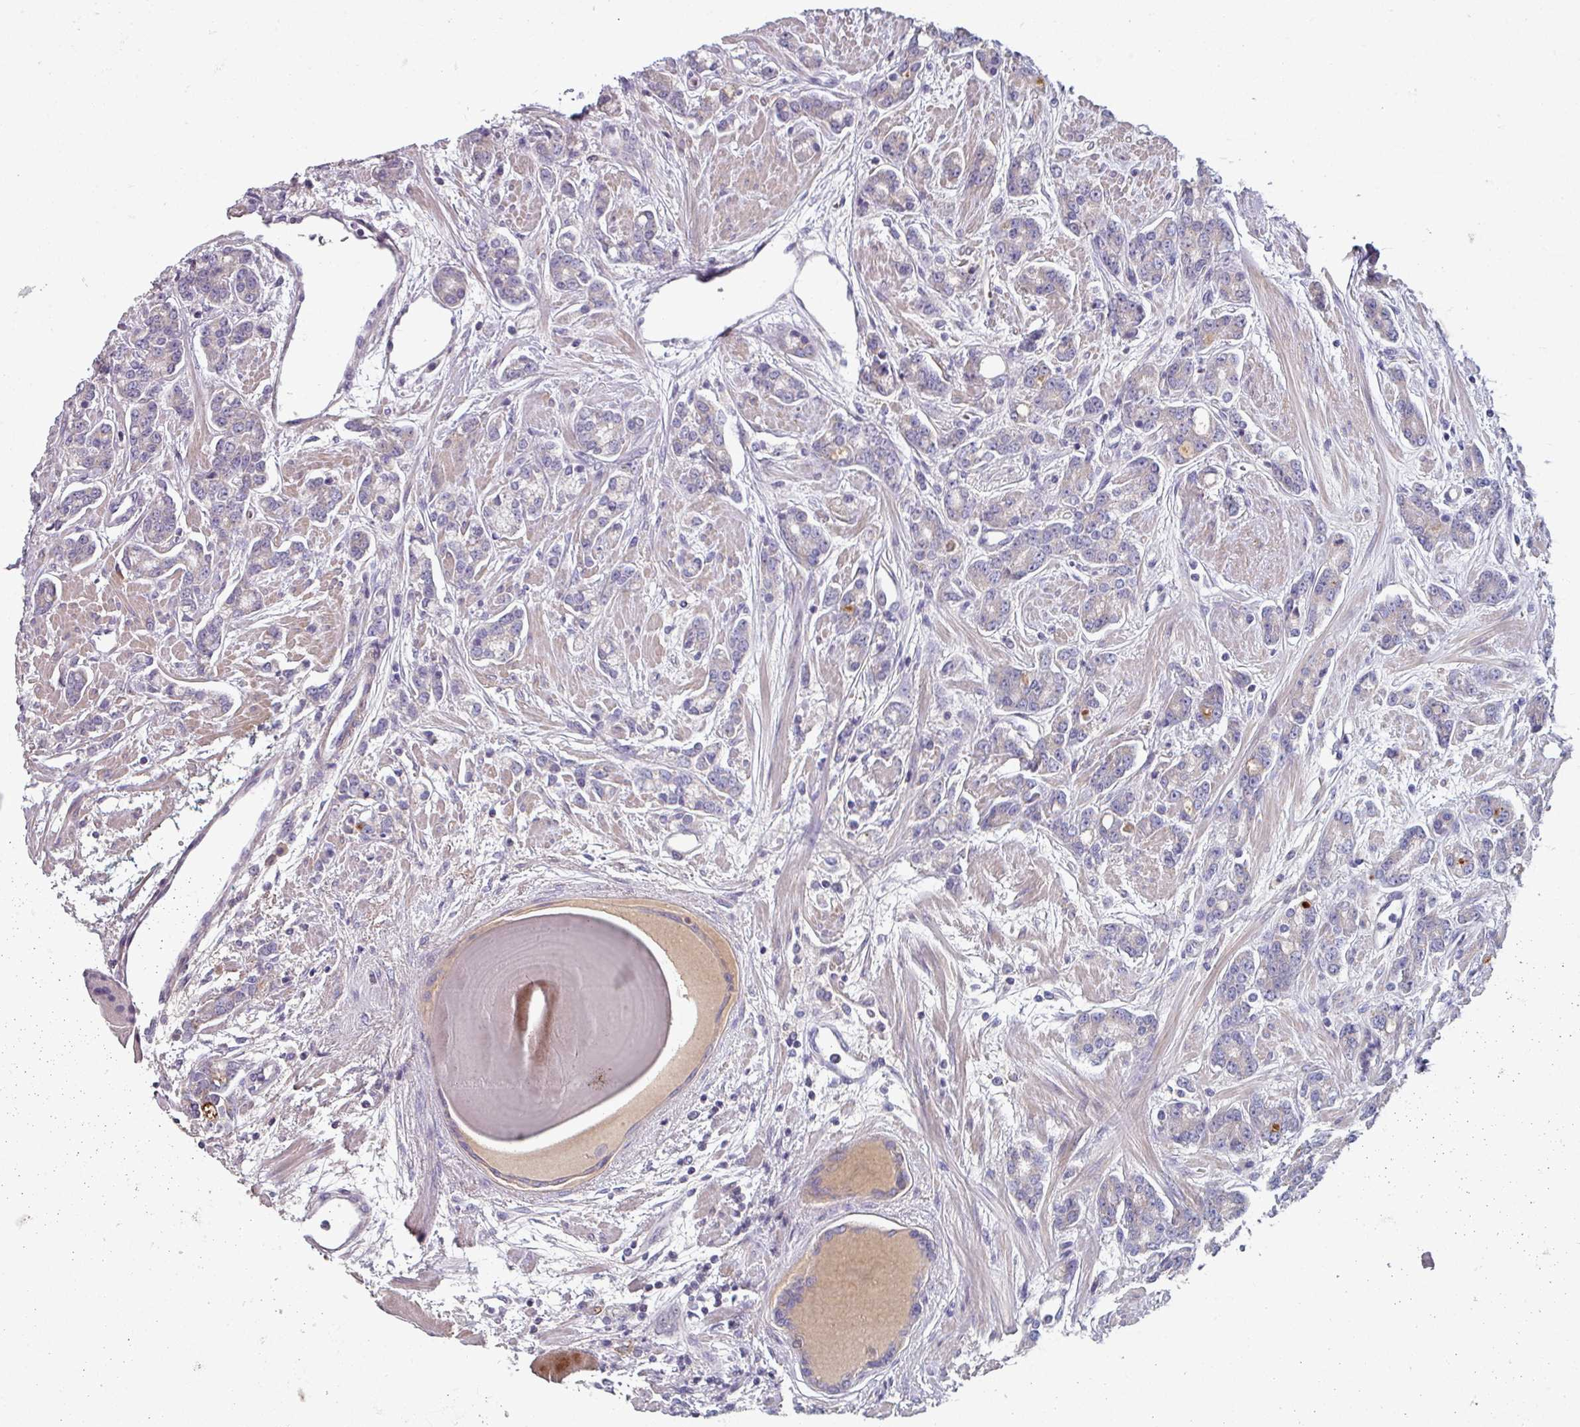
{"staining": {"intensity": "negative", "quantity": "none", "location": "none"}, "tissue": "prostate cancer", "cell_type": "Tumor cells", "image_type": "cancer", "snomed": [{"axis": "morphology", "description": "Adenocarcinoma, High grade"}, {"axis": "topography", "description": "Prostate"}], "caption": "Immunohistochemistry histopathology image of prostate cancer (high-grade adenocarcinoma) stained for a protein (brown), which shows no positivity in tumor cells.", "gene": "TMEM132A", "patient": {"sex": "male", "age": 62}}